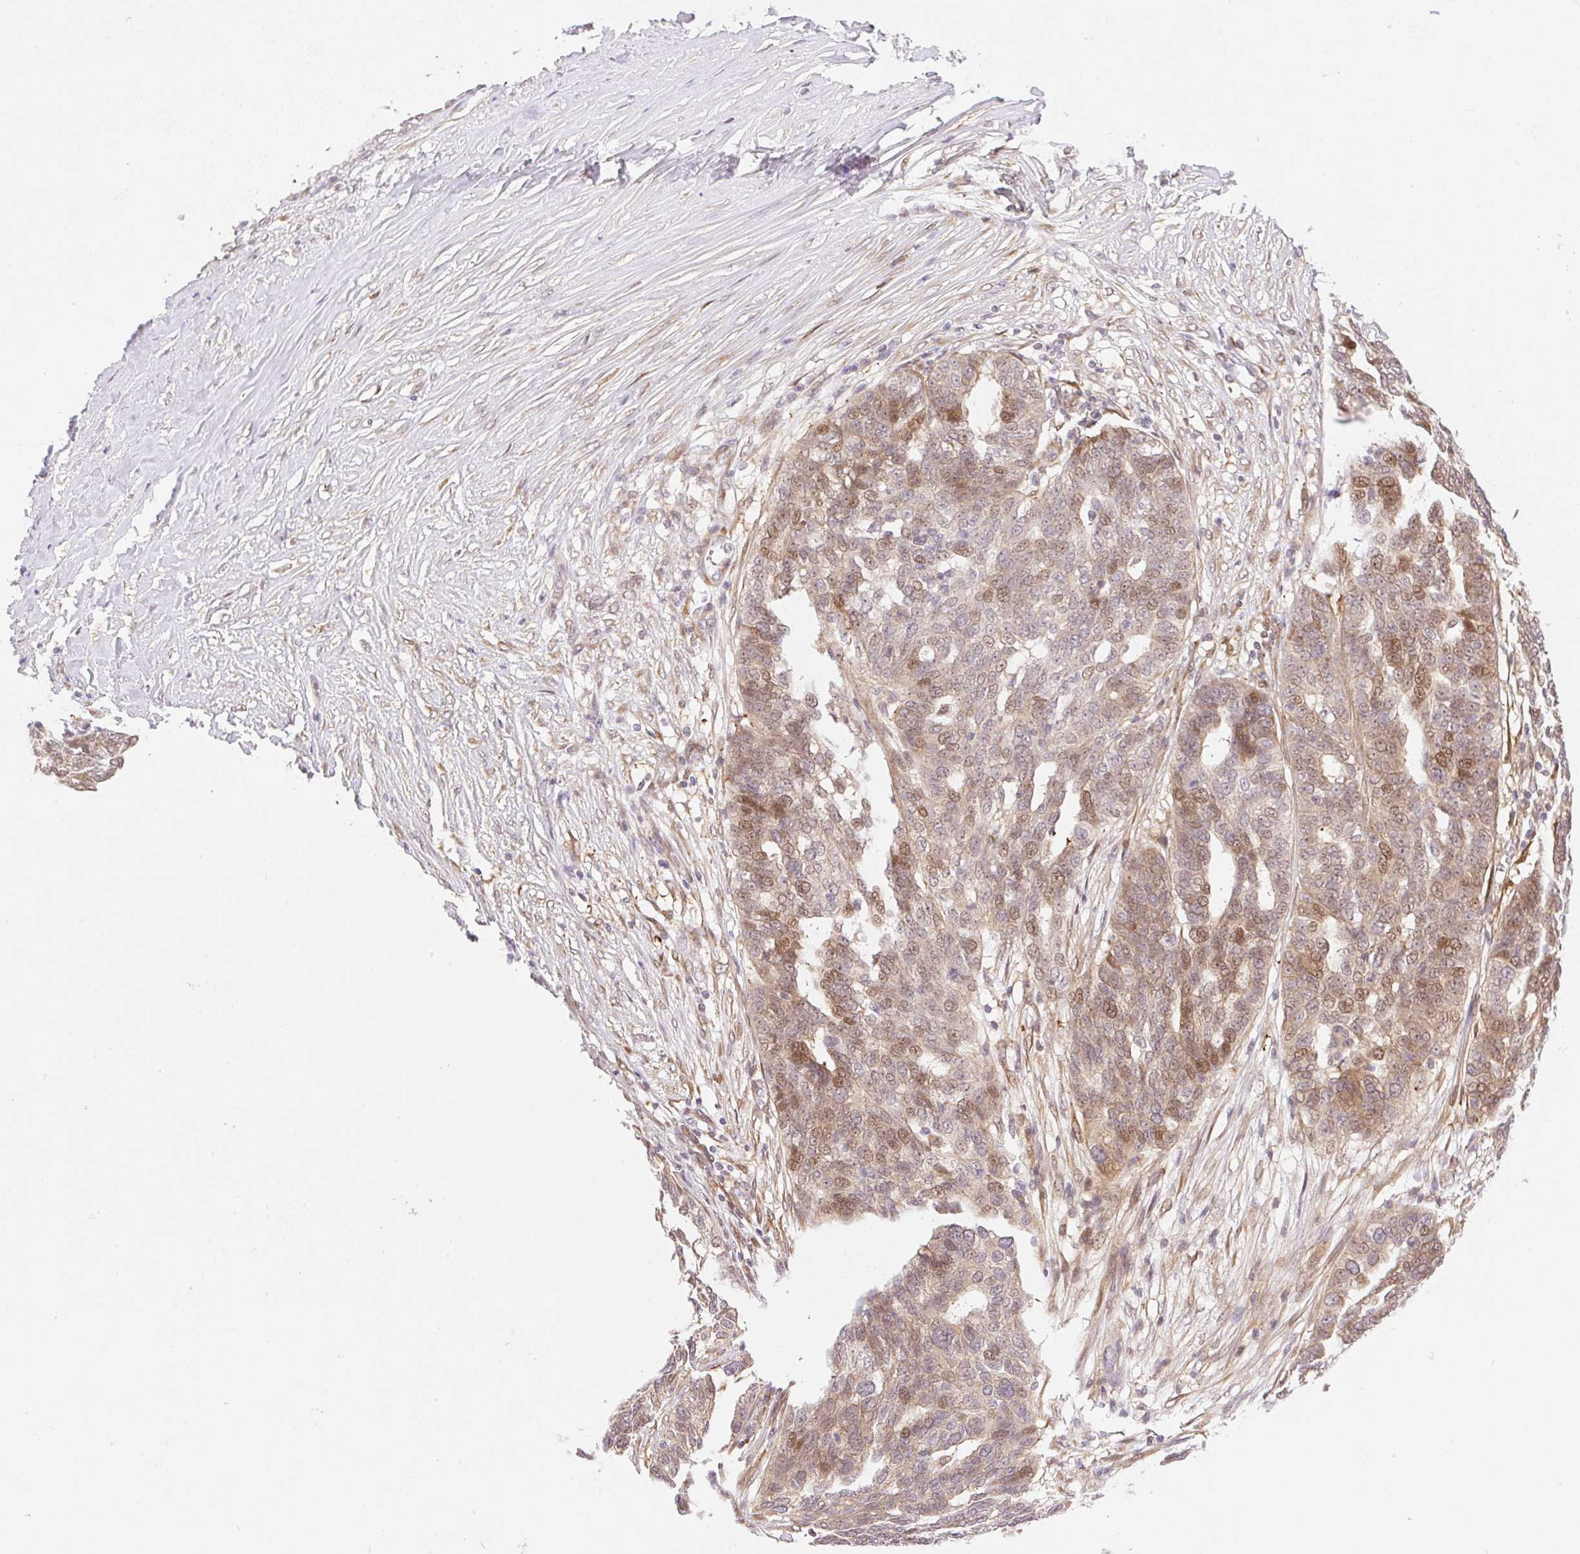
{"staining": {"intensity": "moderate", "quantity": "25%-75%", "location": "cytoplasmic/membranous,nuclear"}, "tissue": "ovarian cancer", "cell_type": "Tumor cells", "image_type": "cancer", "snomed": [{"axis": "morphology", "description": "Cystadenocarcinoma, serous, NOS"}, {"axis": "topography", "description": "Ovary"}], "caption": "This is an image of IHC staining of ovarian serous cystadenocarcinoma, which shows moderate expression in the cytoplasmic/membranous and nuclear of tumor cells.", "gene": "ZFP41", "patient": {"sex": "female", "age": 59}}